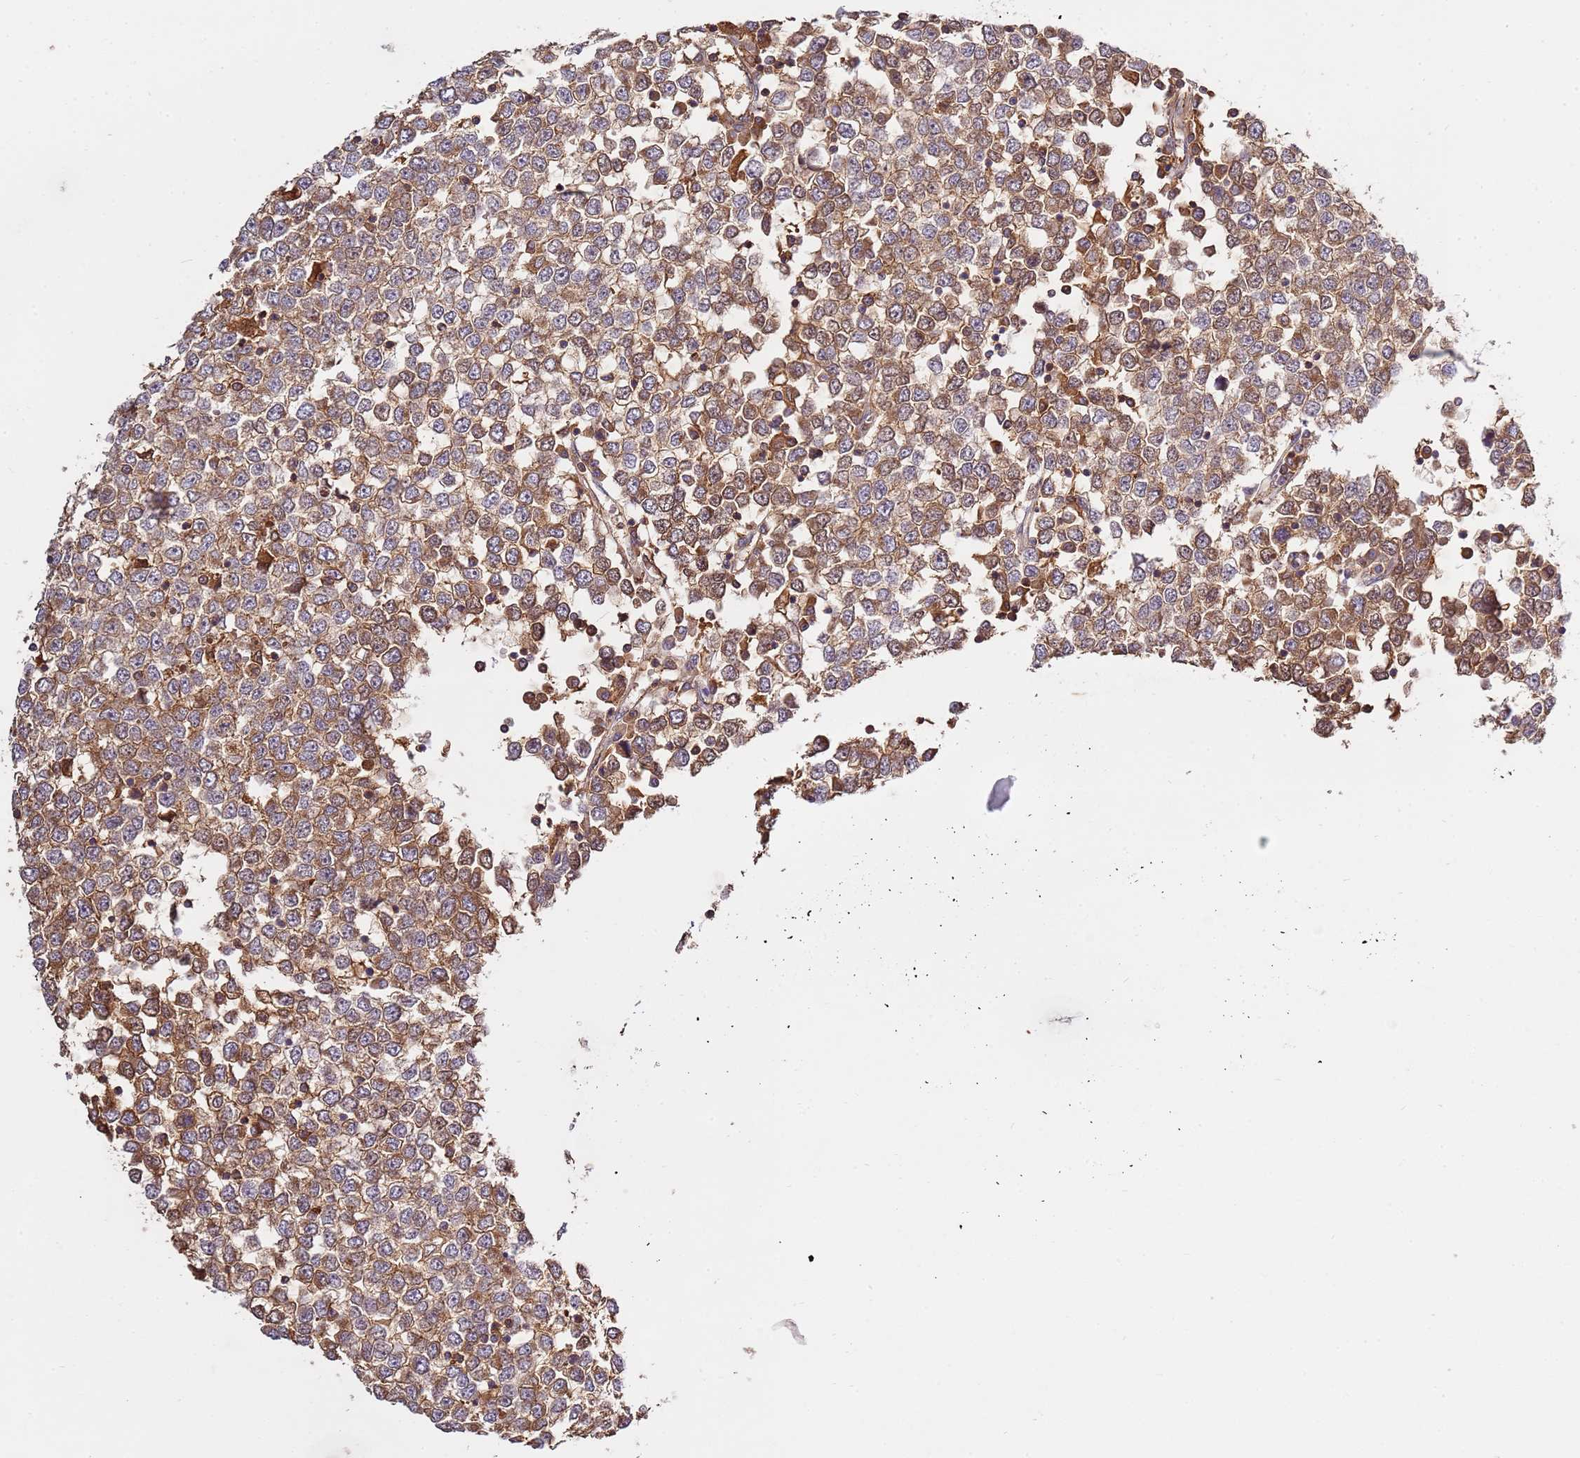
{"staining": {"intensity": "moderate", "quantity": ">75%", "location": "cytoplasmic/membranous,nuclear"}, "tissue": "testis cancer", "cell_type": "Tumor cells", "image_type": "cancer", "snomed": [{"axis": "morphology", "description": "Seminoma, NOS"}, {"axis": "topography", "description": "Testis"}], "caption": "Immunohistochemical staining of testis cancer (seminoma) exhibits medium levels of moderate cytoplasmic/membranous and nuclear protein staining in about >75% of tumor cells.", "gene": "ZNF624", "patient": {"sex": "male", "age": 65}}